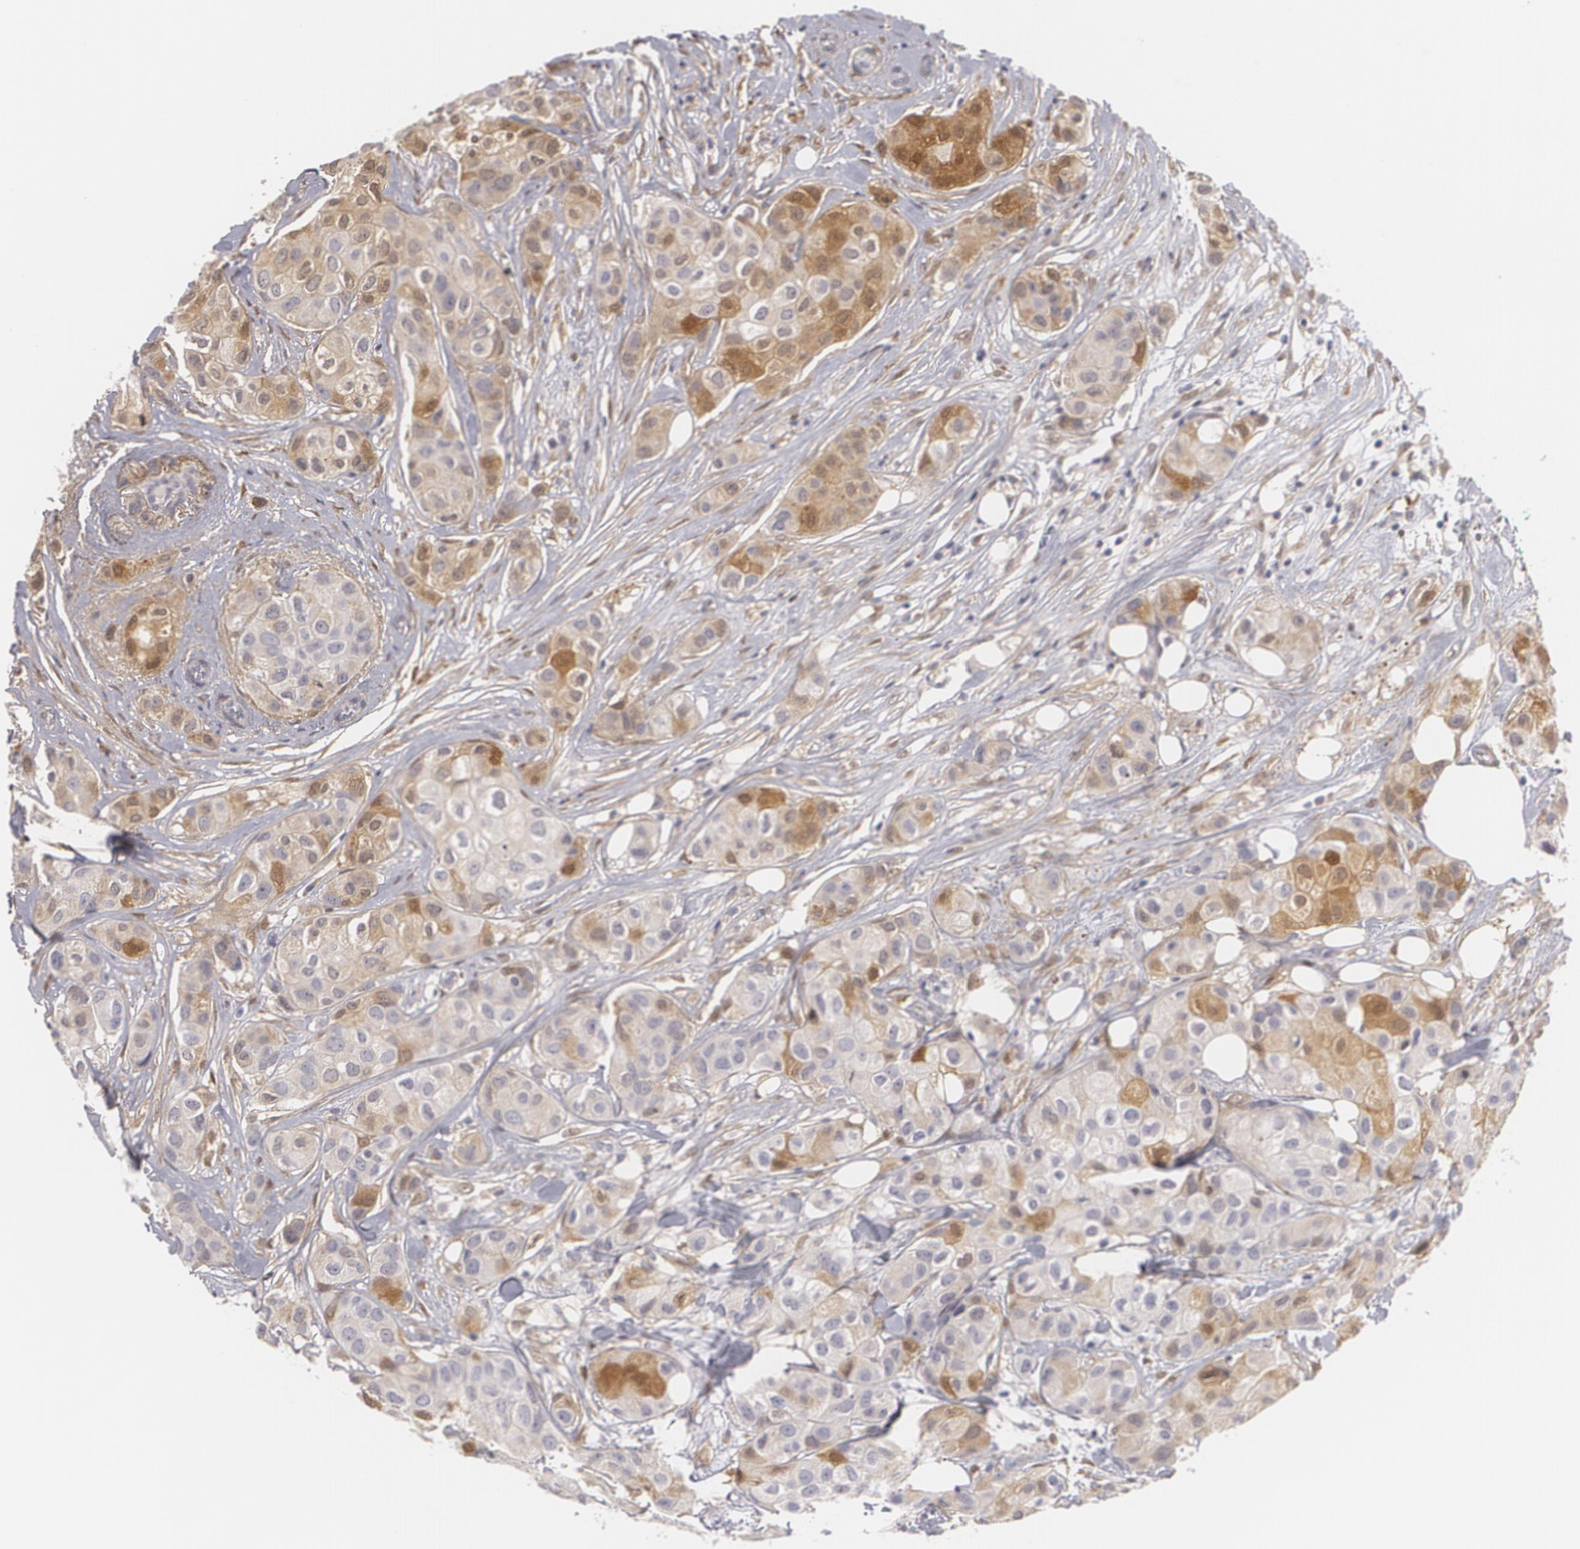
{"staining": {"intensity": "moderate", "quantity": "25%-75%", "location": "cytoplasmic/membranous,nuclear"}, "tissue": "breast cancer", "cell_type": "Tumor cells", "image_type": "cancer", "snomed": [{"axis": "morphology", "description": "Duct carcinoma"}, {"axis": "topography", "description": "Breast"}], "caption": "There is medium levels of moderate cytoplasmic/membranous and nuclear expression in tumor cells of intraductal carcinoma (breast), as demonstrated by immunohistochemical staining (brown color).", "gene": "EFS", "patient": {"sex": "female", "age": 68}}